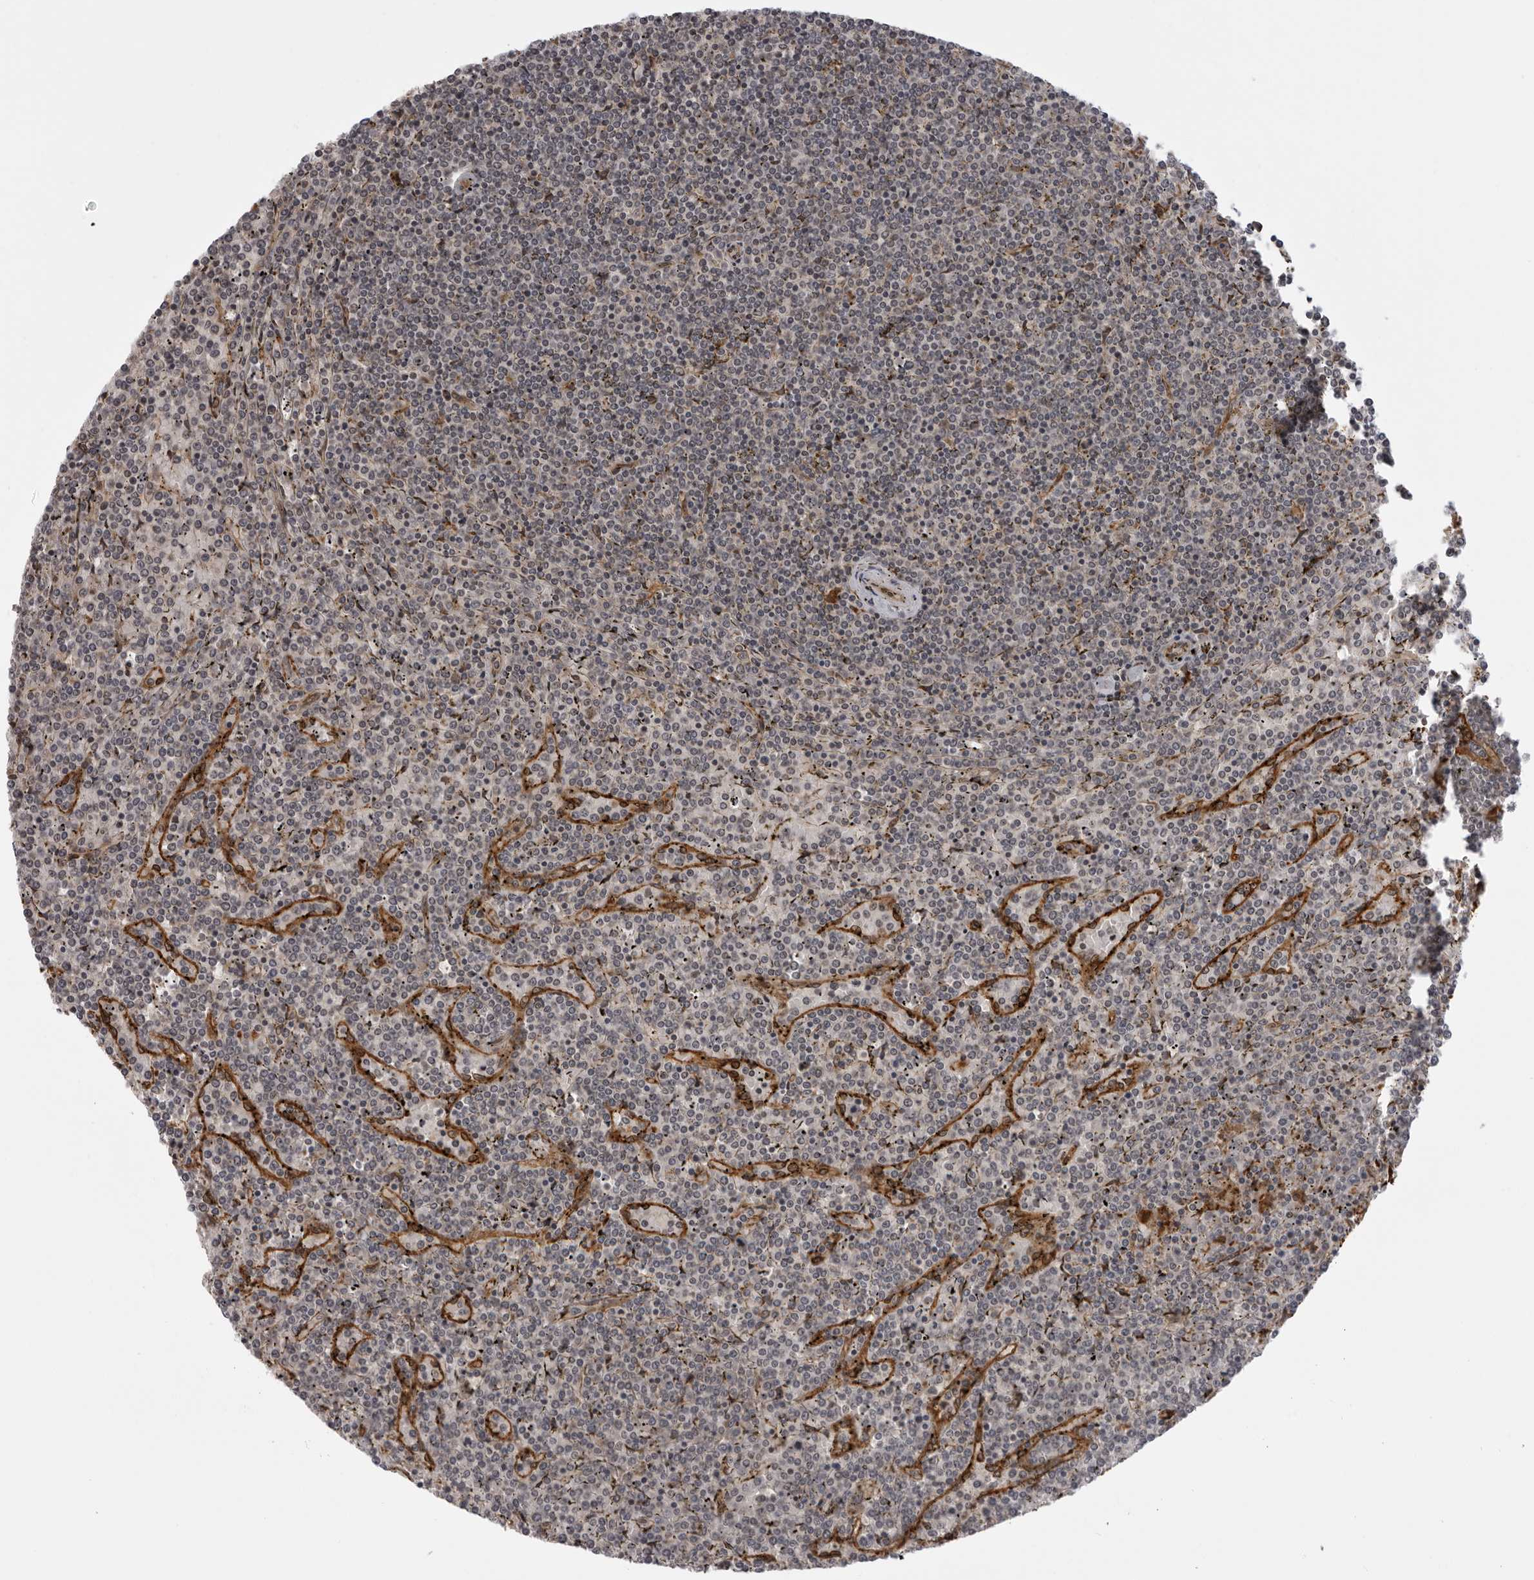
{"staining": {"intensity": "negative", "quantity": "none", "location": "none"}, "tissue": "lymphoma", "cell_type": "Tumor cells", "image_type": "cancer", "snomed": [{"axis": "morphology", "description": "Malignant lymphoma, non-Hodgkin's type, Low grade"}, {"axis": "topography", "description": "Spleen"}], "caption": "High power microscopy image of an immunohistochemistry (IHC) histopathology image of lymphoma, revealing no significant staining in tumor cells.", "gene": "DNAH14", "patient": {"sex": "female", "age": 19}}